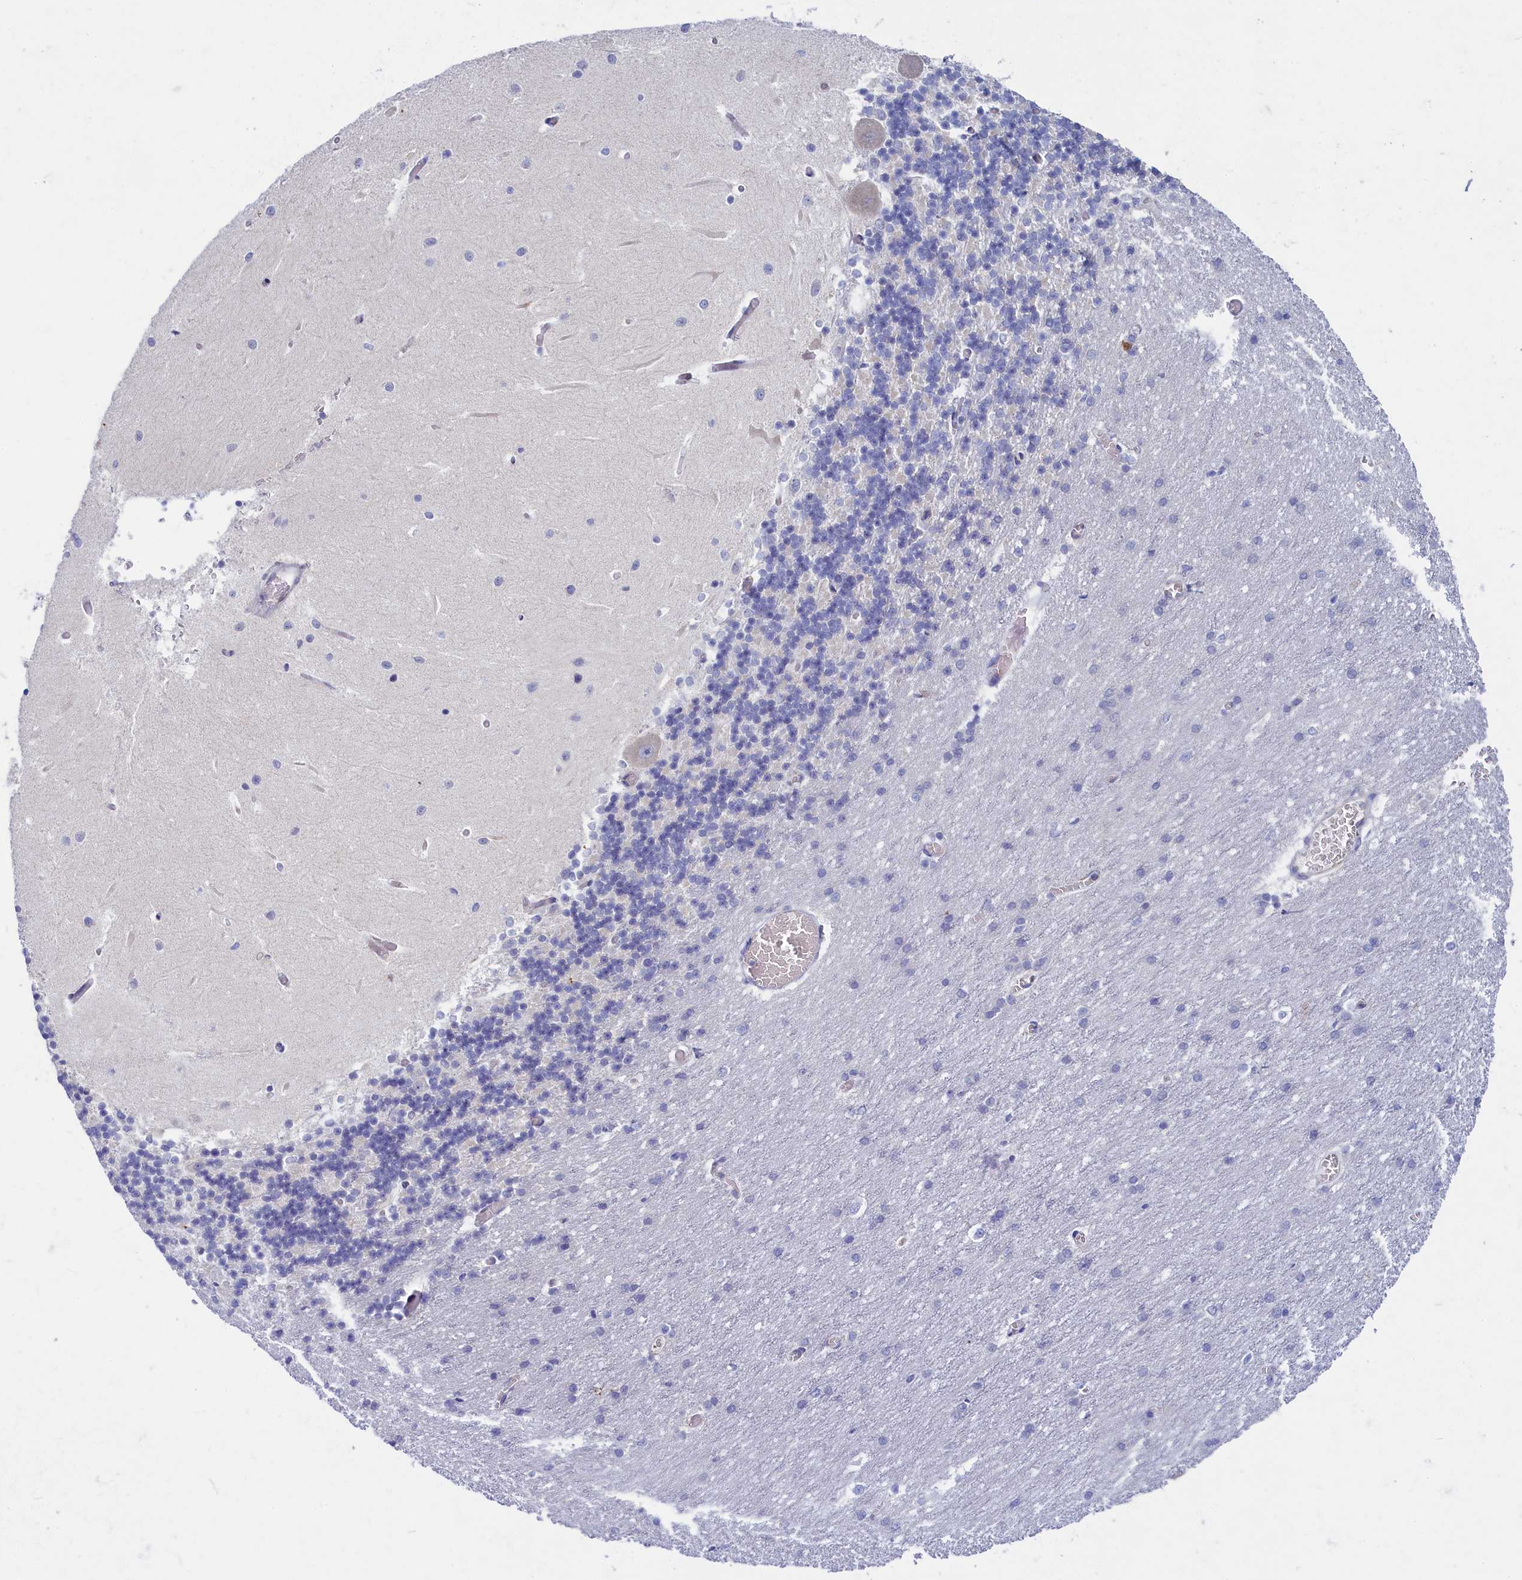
{"staining": {"intensity": "negative", "quantity": "none", "location": "none"}, "tissue": "cerebellum", "cell_type": "Cells in granular layer", "image_type": "normal", "snomed": [{"axis": "morphology", "description": "Normal tissue, NOS"}, {"axis": "topography", "description": "Cerebellum"}], "caption": "Benign cerebellum was stained to show a protein in brown. There is no significant staining in cells in granular layer. Brightfield microscopy of IHC stained with DAB (3,3'-diaminobenzidine) (brown) and hematoxylin (blue), captured at high magnification.", "gene": "OCIAD2", "patient": {"sex": "male", "age": 37}}